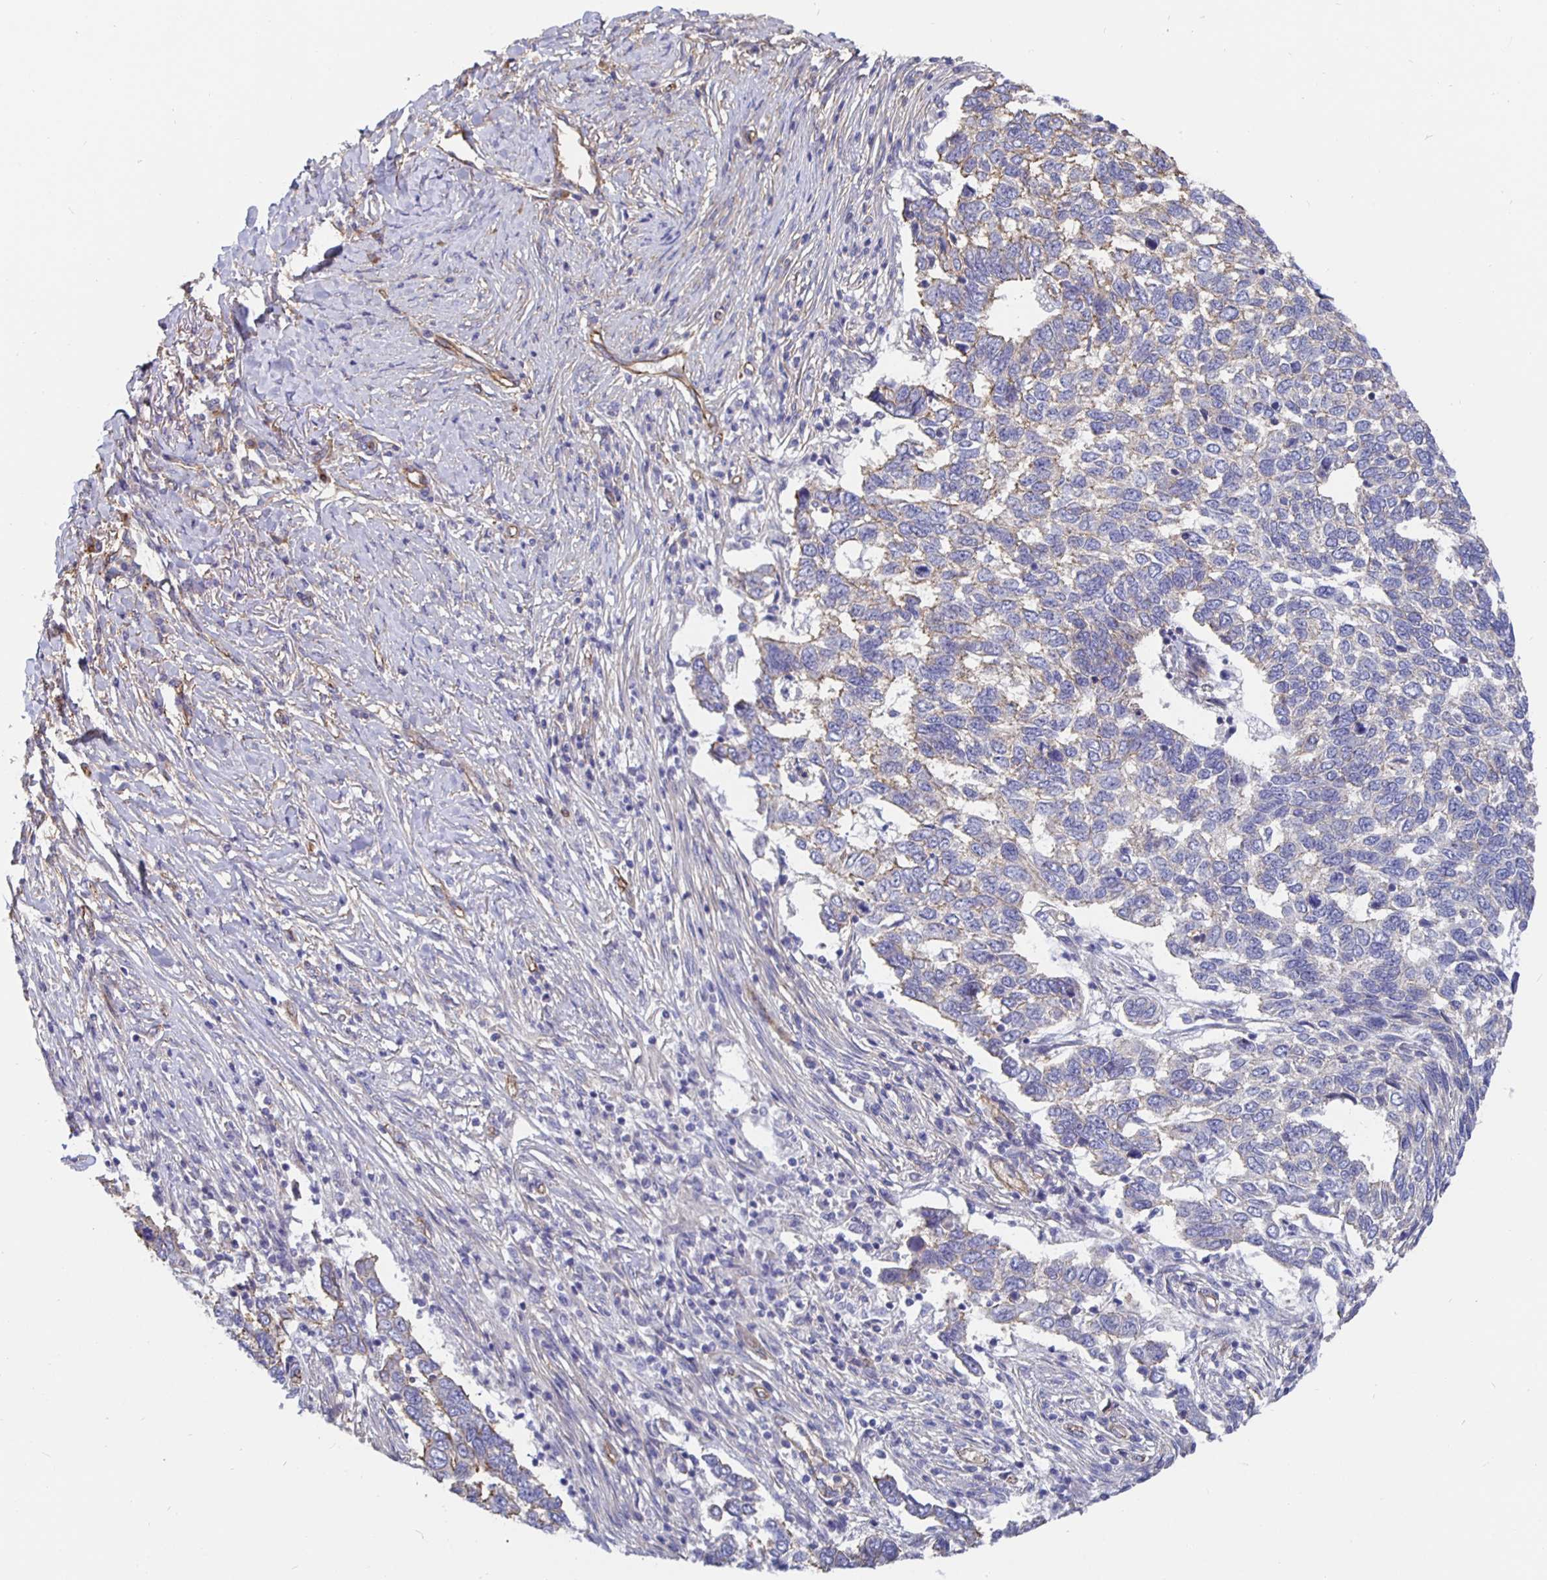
{"staining": {"intensity": "weak", "quantity": "<25%", "location": "cytoplasmic/membranous"}, "tissue": "skin cancer", "cell_type": "Tumor cells", "image_type": "cancer", "snomed": [{"axis": "morphology", "description": "Basal cell carcinoma"}, {"axis": "topography", "description": "Skin"}], "caption": "The histopathology image reveals no staining of tumor cells in skin cancer. (DAB (3,3'-diaminobenzidine) IHC with hematoxylin counter stain).", "gene": "ARHGEF39", "patient": {"sex": "female", "age": 65}}